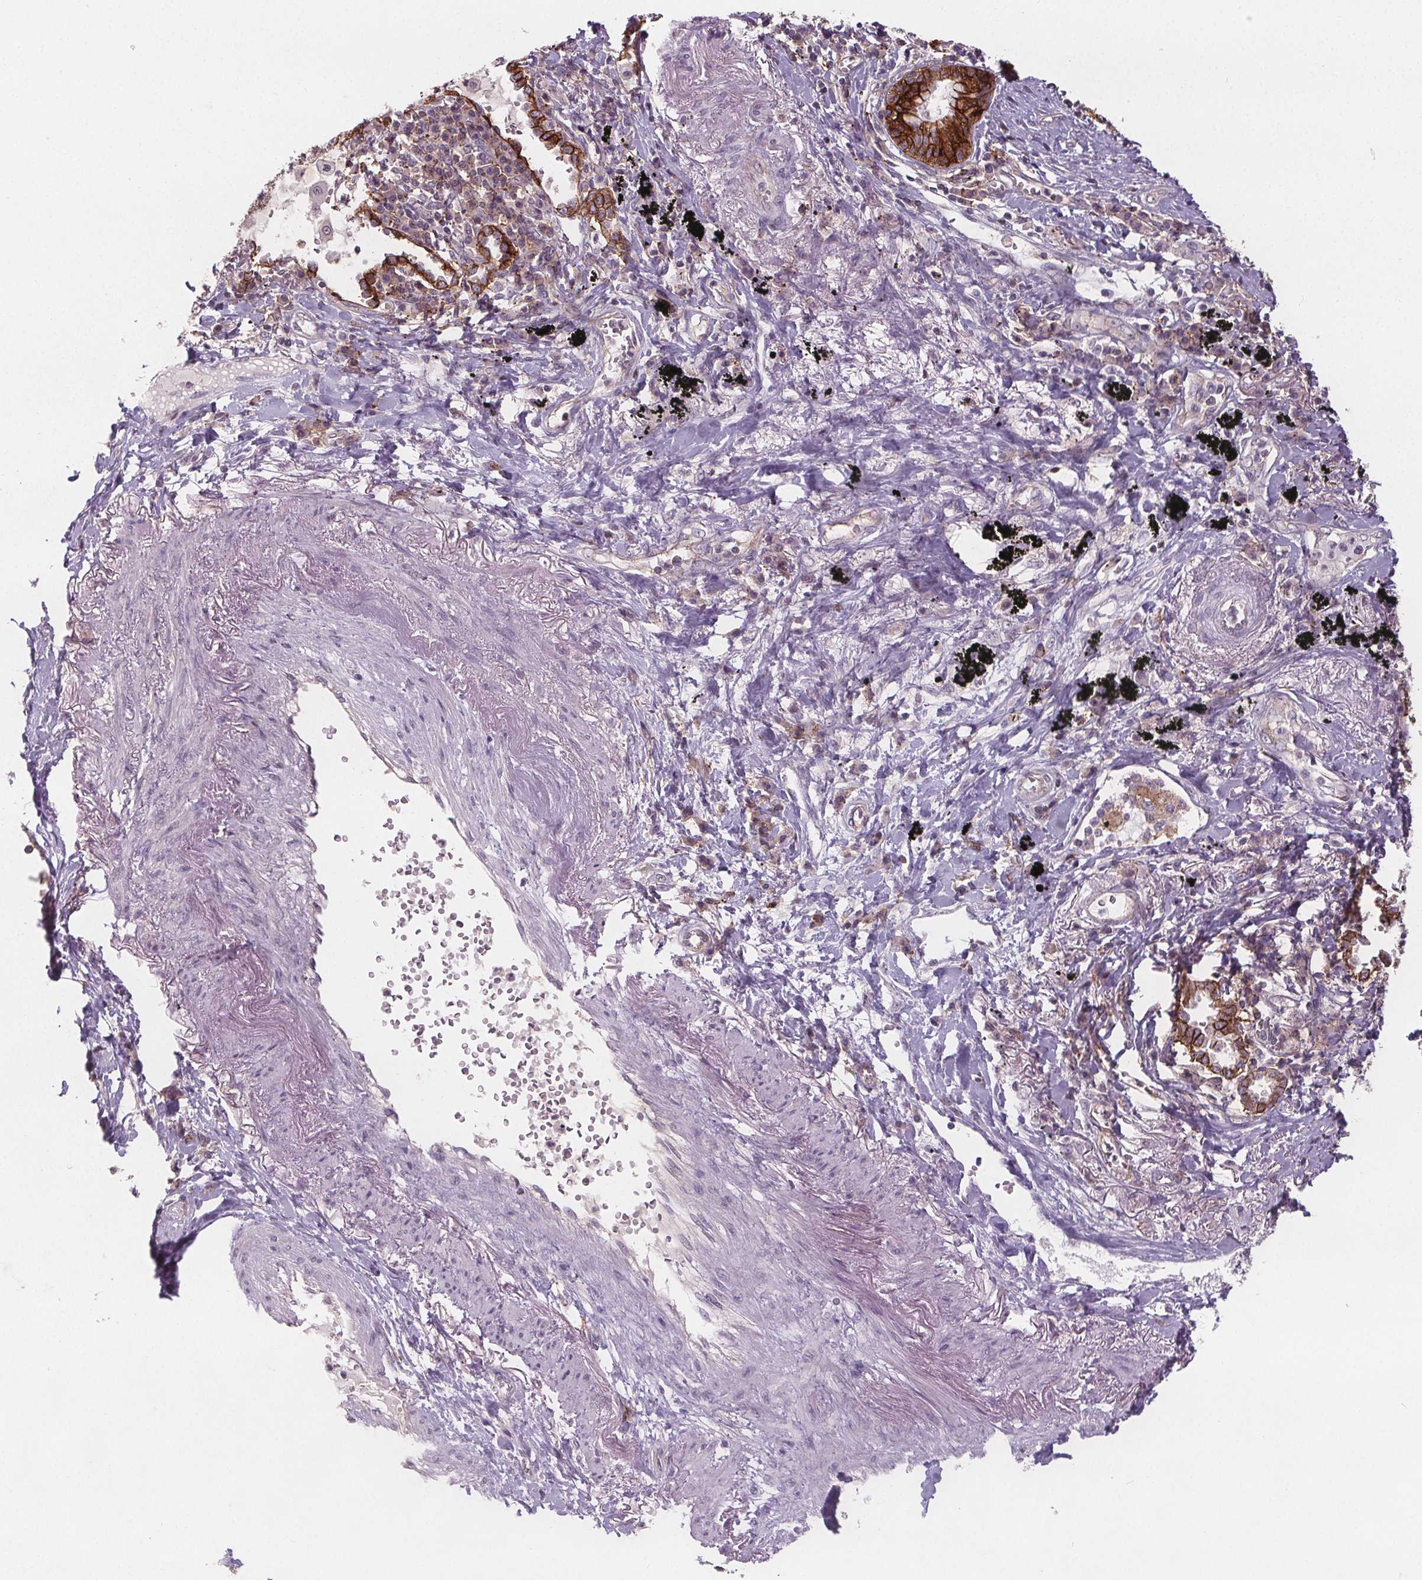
{"staining": {"intensity": "strong", "quantity": "25%-75%", "location": "cytoplasmic/membranous"}, "tissue": "lung cancer", "cell_type": "Tumor cells", "image_type": "cancer", "snomed": [{"axis": "morphology", "description": "Squamous cell carcinoma, NOS"}, {"axis": "topography", "description": "Lung"}], "caption": "Brown immunohistochemical staining in lung cancer displays strong cytoplasmic/membranous expression in about 25%-75% of tumor cells.", "gene": "ATP1A1", "patient": {"sex": "male", "age": 78}}